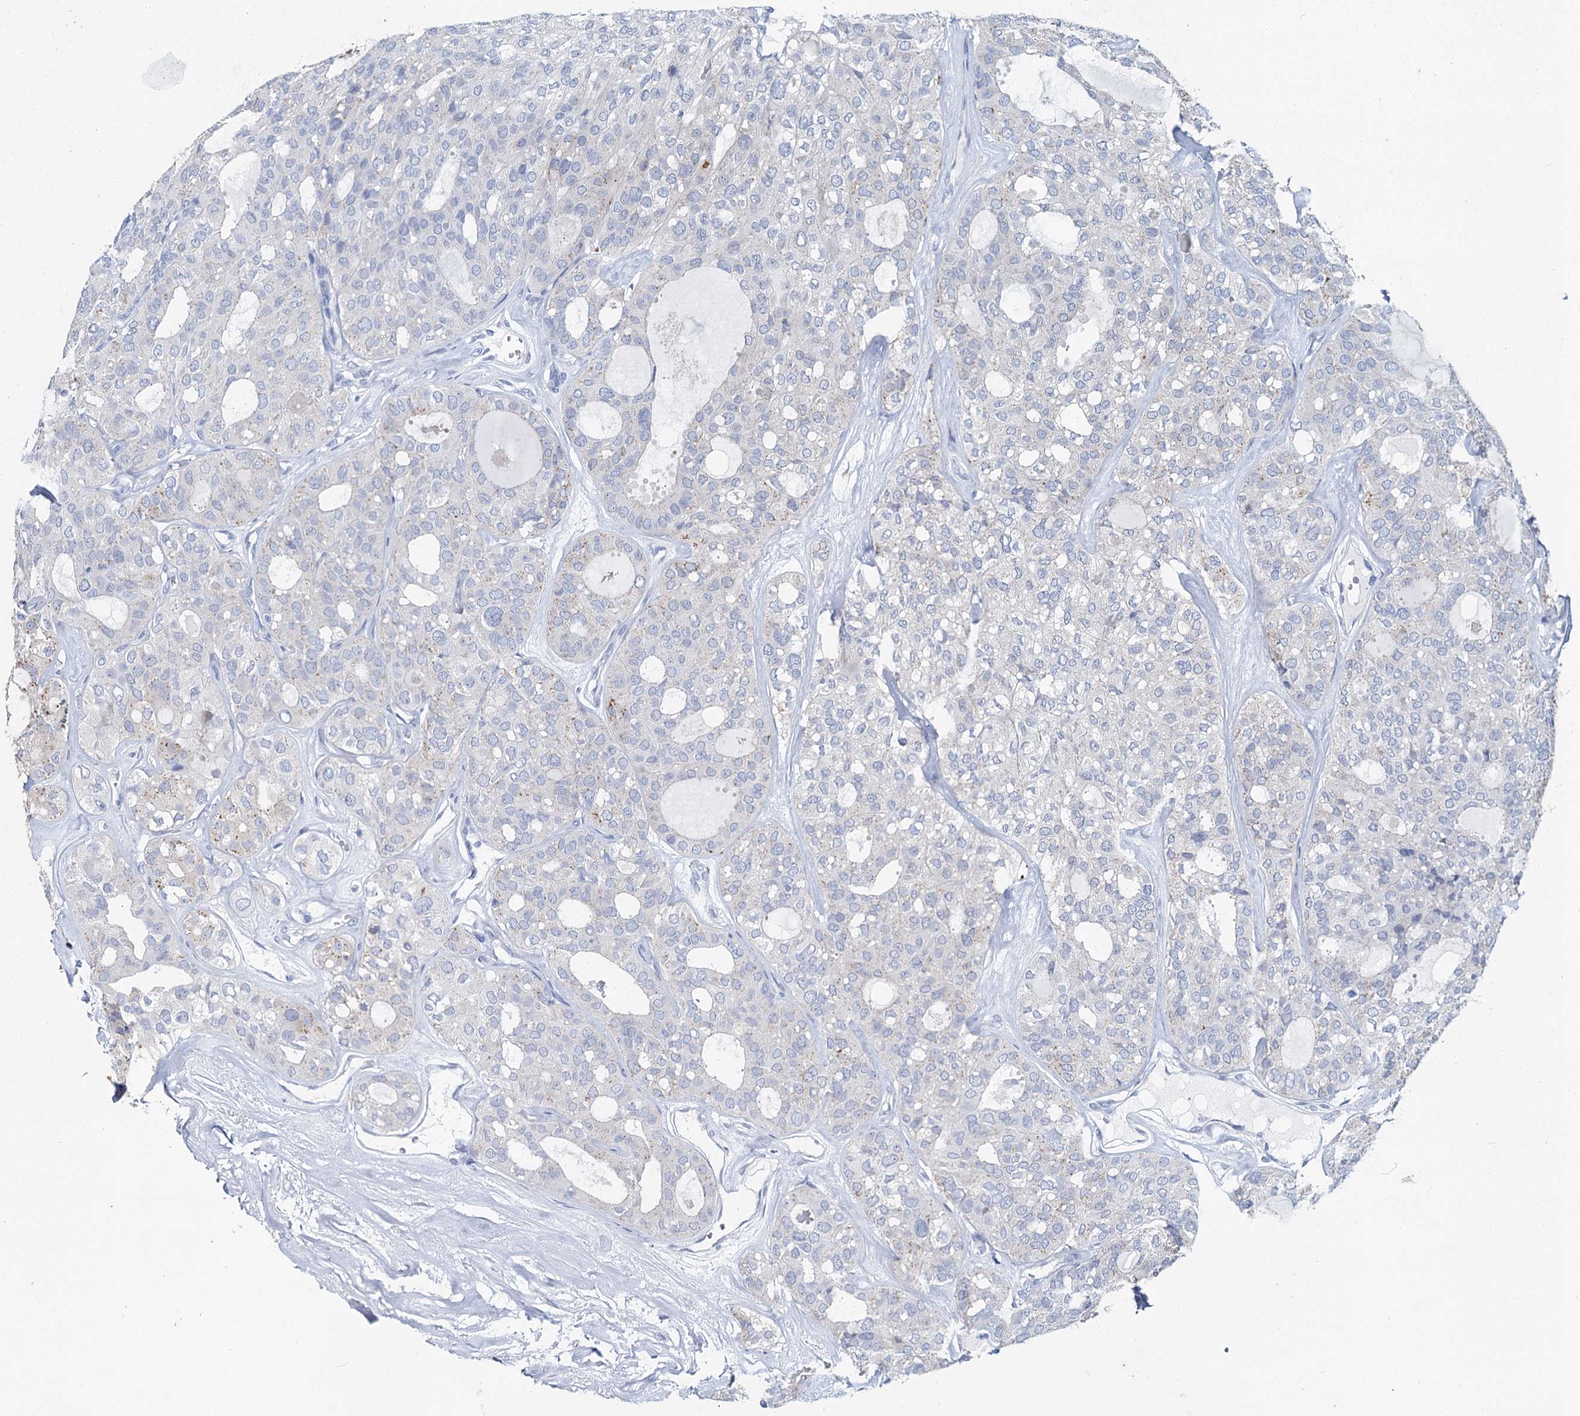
{"staining": {"intensity": "weak", "quantity": "<25%", "location": "cytoplasmic/membranous"}, "tissue": "thyroid cancer", "cell_type": "Tumor cells", "image_type": "cancer", "snomed": [{"axis": "morphology", "description": "Follicular adenoma carcinoma, NOS"}, {"axis": "topography", "description": "Thyroid gland"}], "caption": "Immunohistochemistry (IHC) of follicular adenoma carcinoma (thyroid) exhibits no expression in tumor cells. (DAB immunohistochemistry with hematoxylin counter stain).", "gene": "METTL7B", "patient": {"sex": "male", "age": 75}}